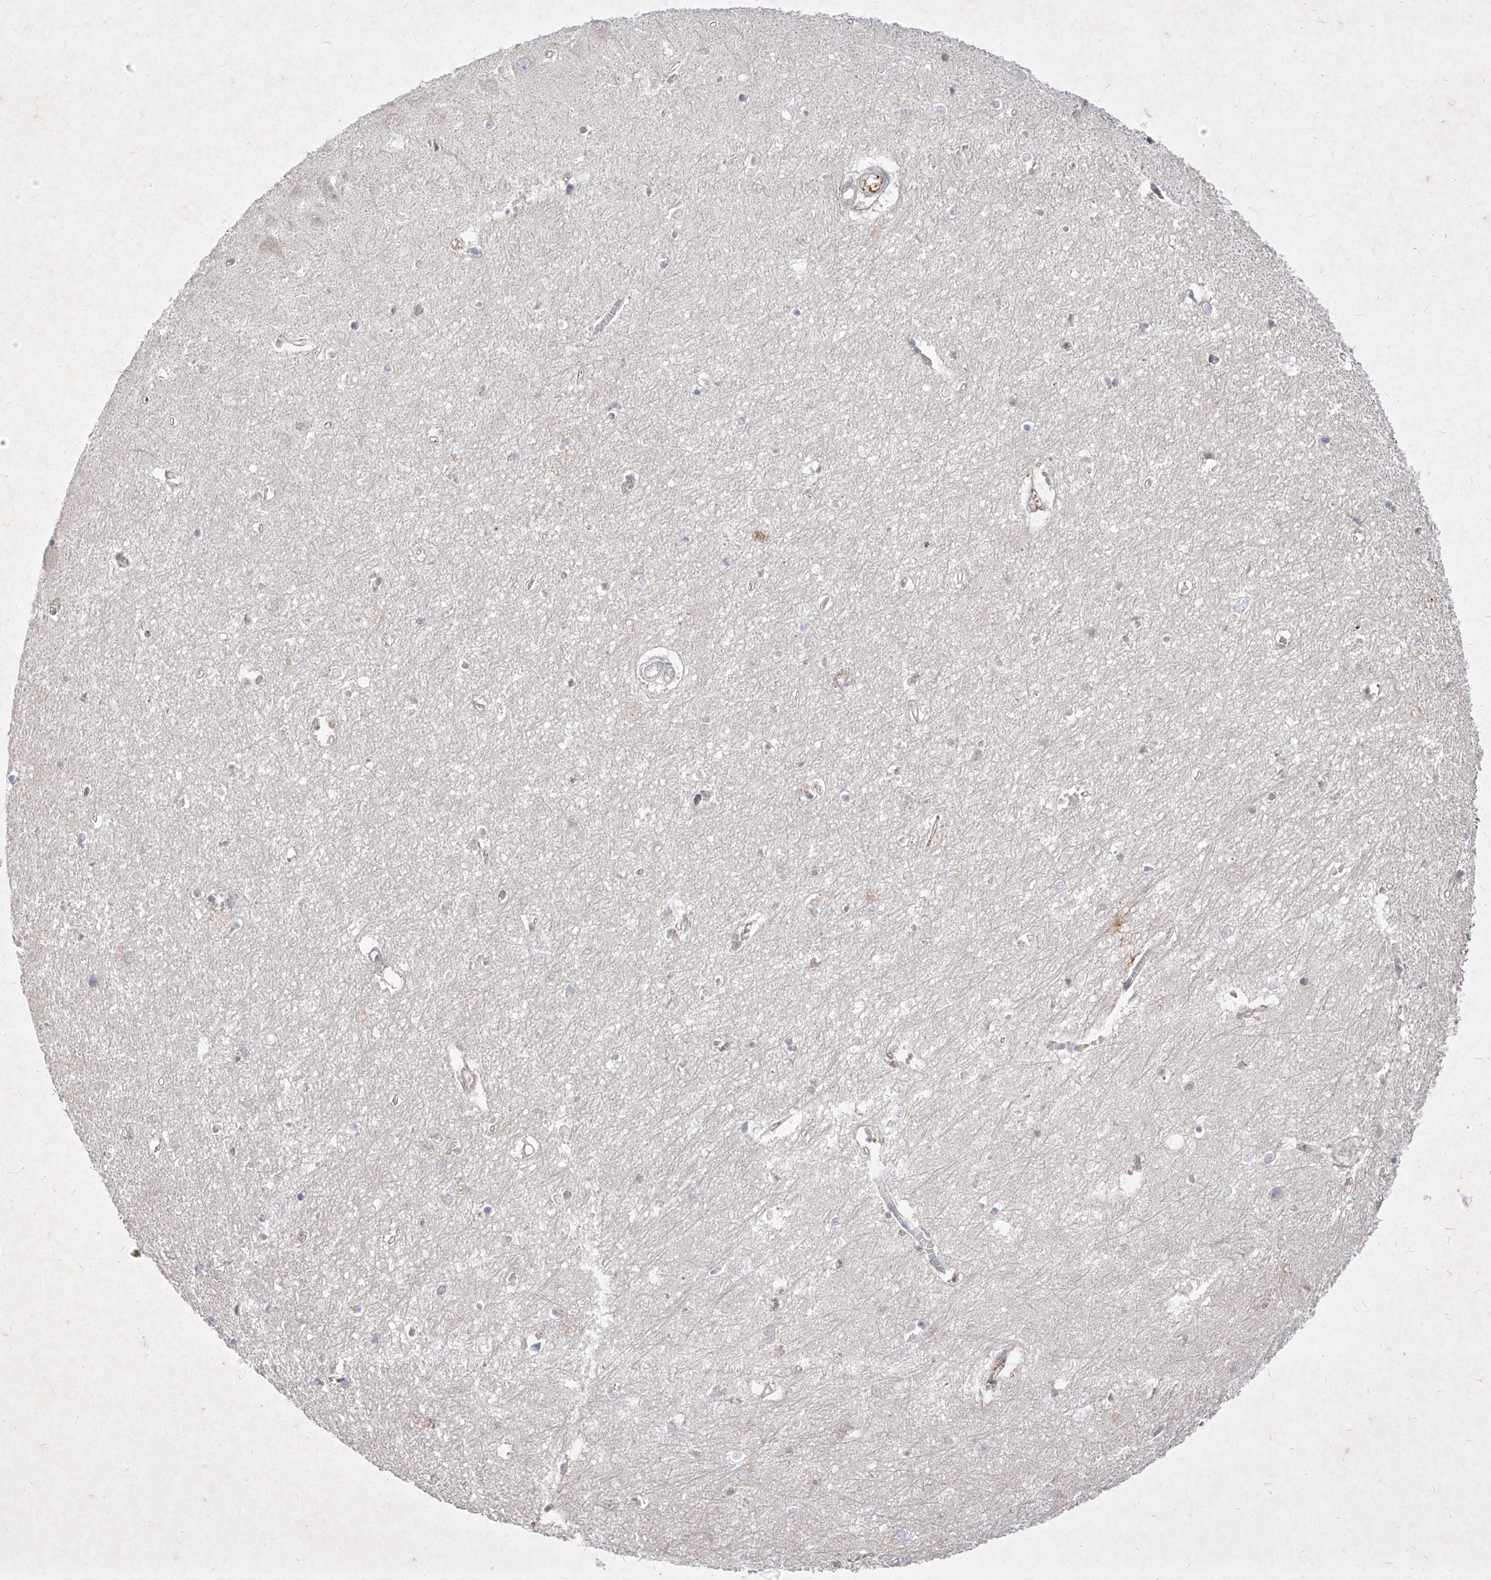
{"staining": {"intensity": "negative", "quantity": "none", "location": "none"}, "tissue": "hippocampus", "cell_type": "Glial cells", "image_type": "normal", "snomed": [{"axis": "morphology", "description": "Normal tissue, NOS"}, {"axis": "topography", "description": "Hippocampus"}], "caption": "Immunohistochemistry (IHC) micrograph of benign hippocampus stained for a protein (brown), which shows no staining in glial cells. The staining is performed using DAB brown chromogen with nuclei counter-stained in using hematoxylin.", "gene": "C4A", "patient": {"sex": "female", "age": 64}}